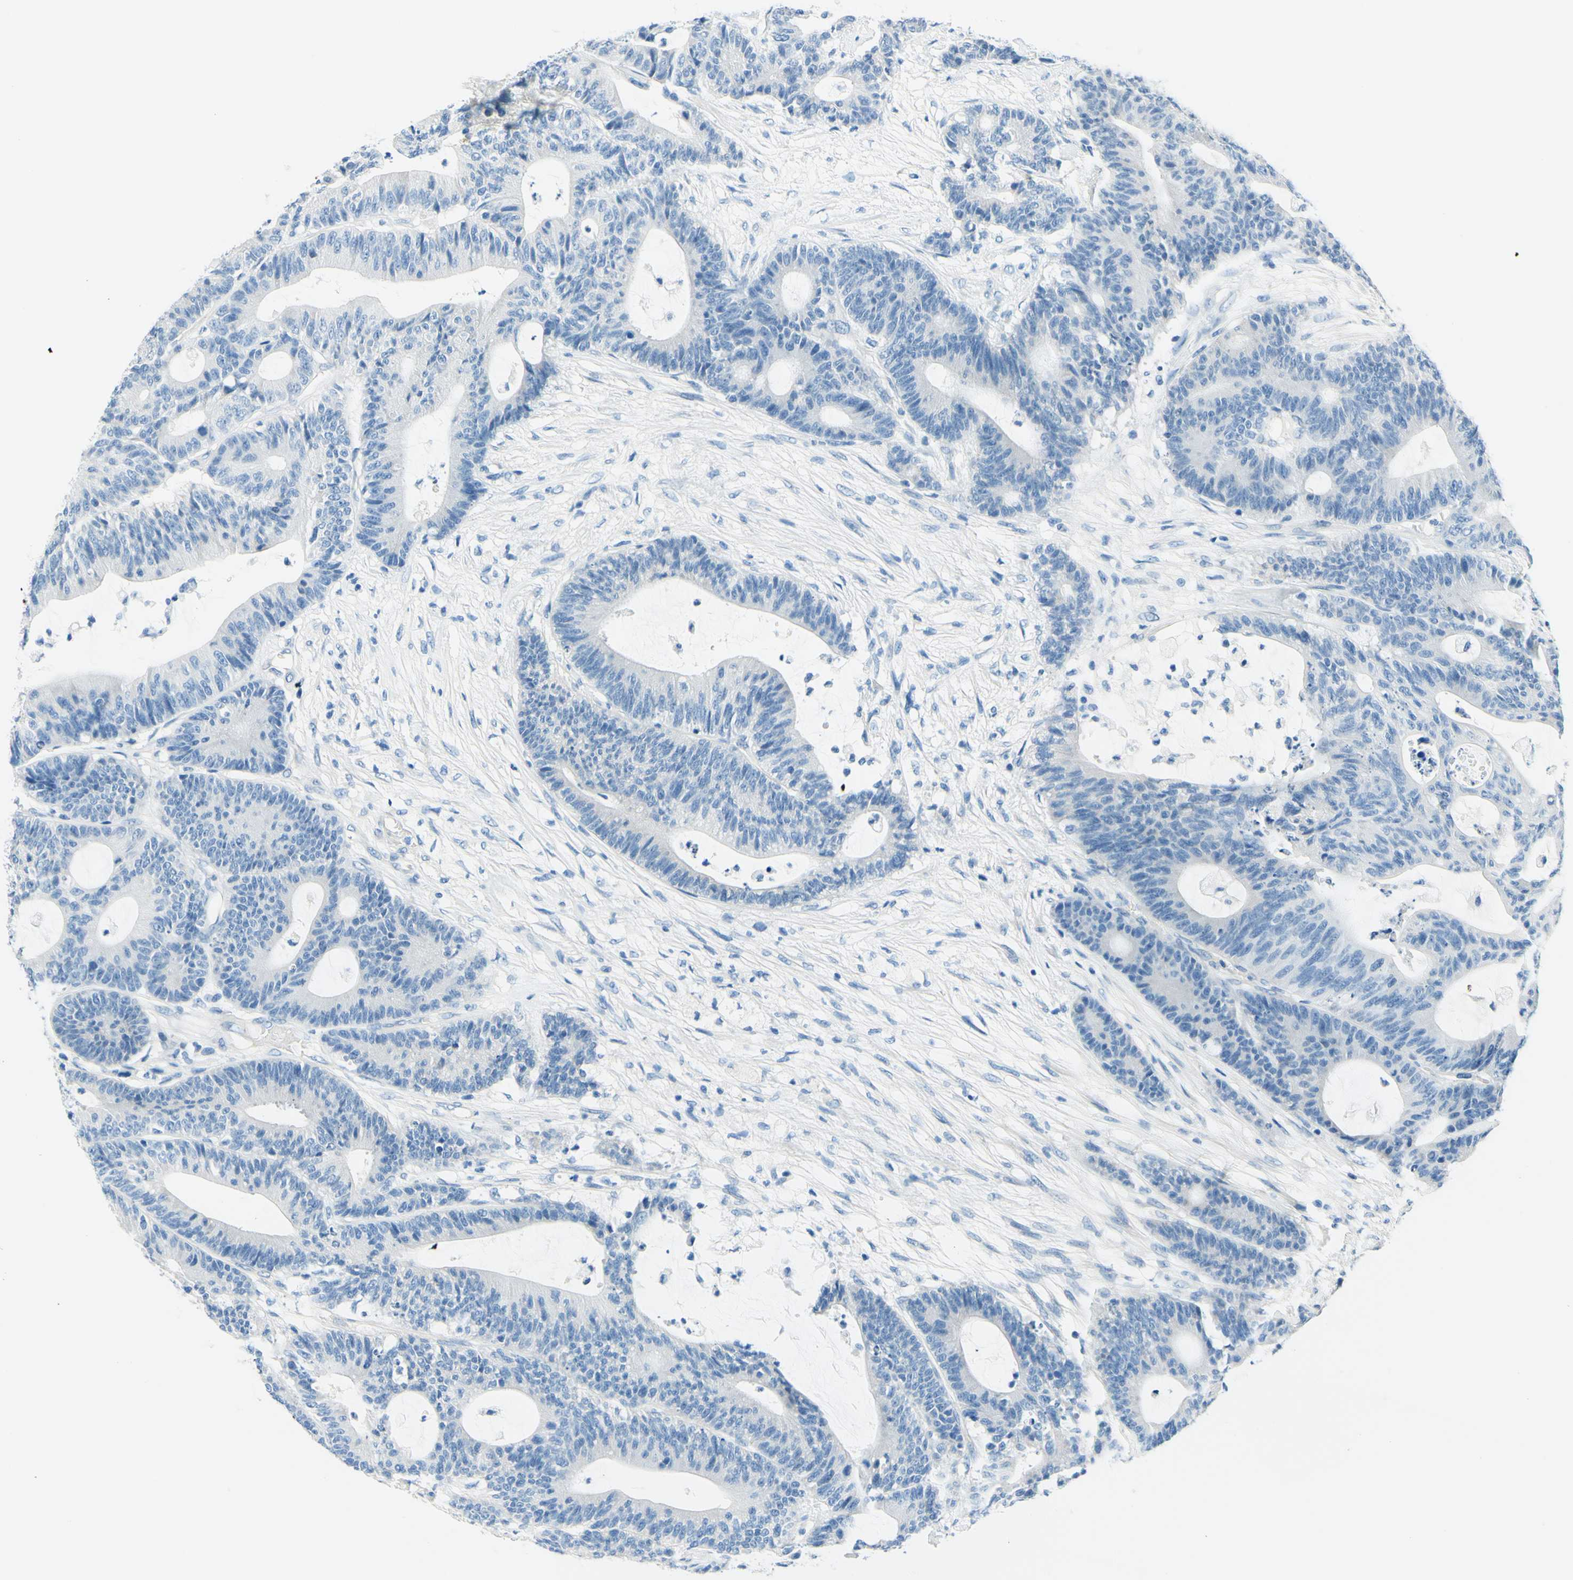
{"staining": {"intensity": "negative", "quantity": "none", "location": "none"}, "tissue": "colorectal cancer", "cell_type": "Tumor cells", "image_type": "cancer", "snomed": [{"axis": "morphology", "description": "Adenocarcinoma, NOS"}, {"axis": "topography", "description": "Colon"}], "caption": "There is no significant staining in tumor cells of colorectal adenocarcinoma.", "gene": "PASD1", "patient": {"sex": "female", "age": 84}}